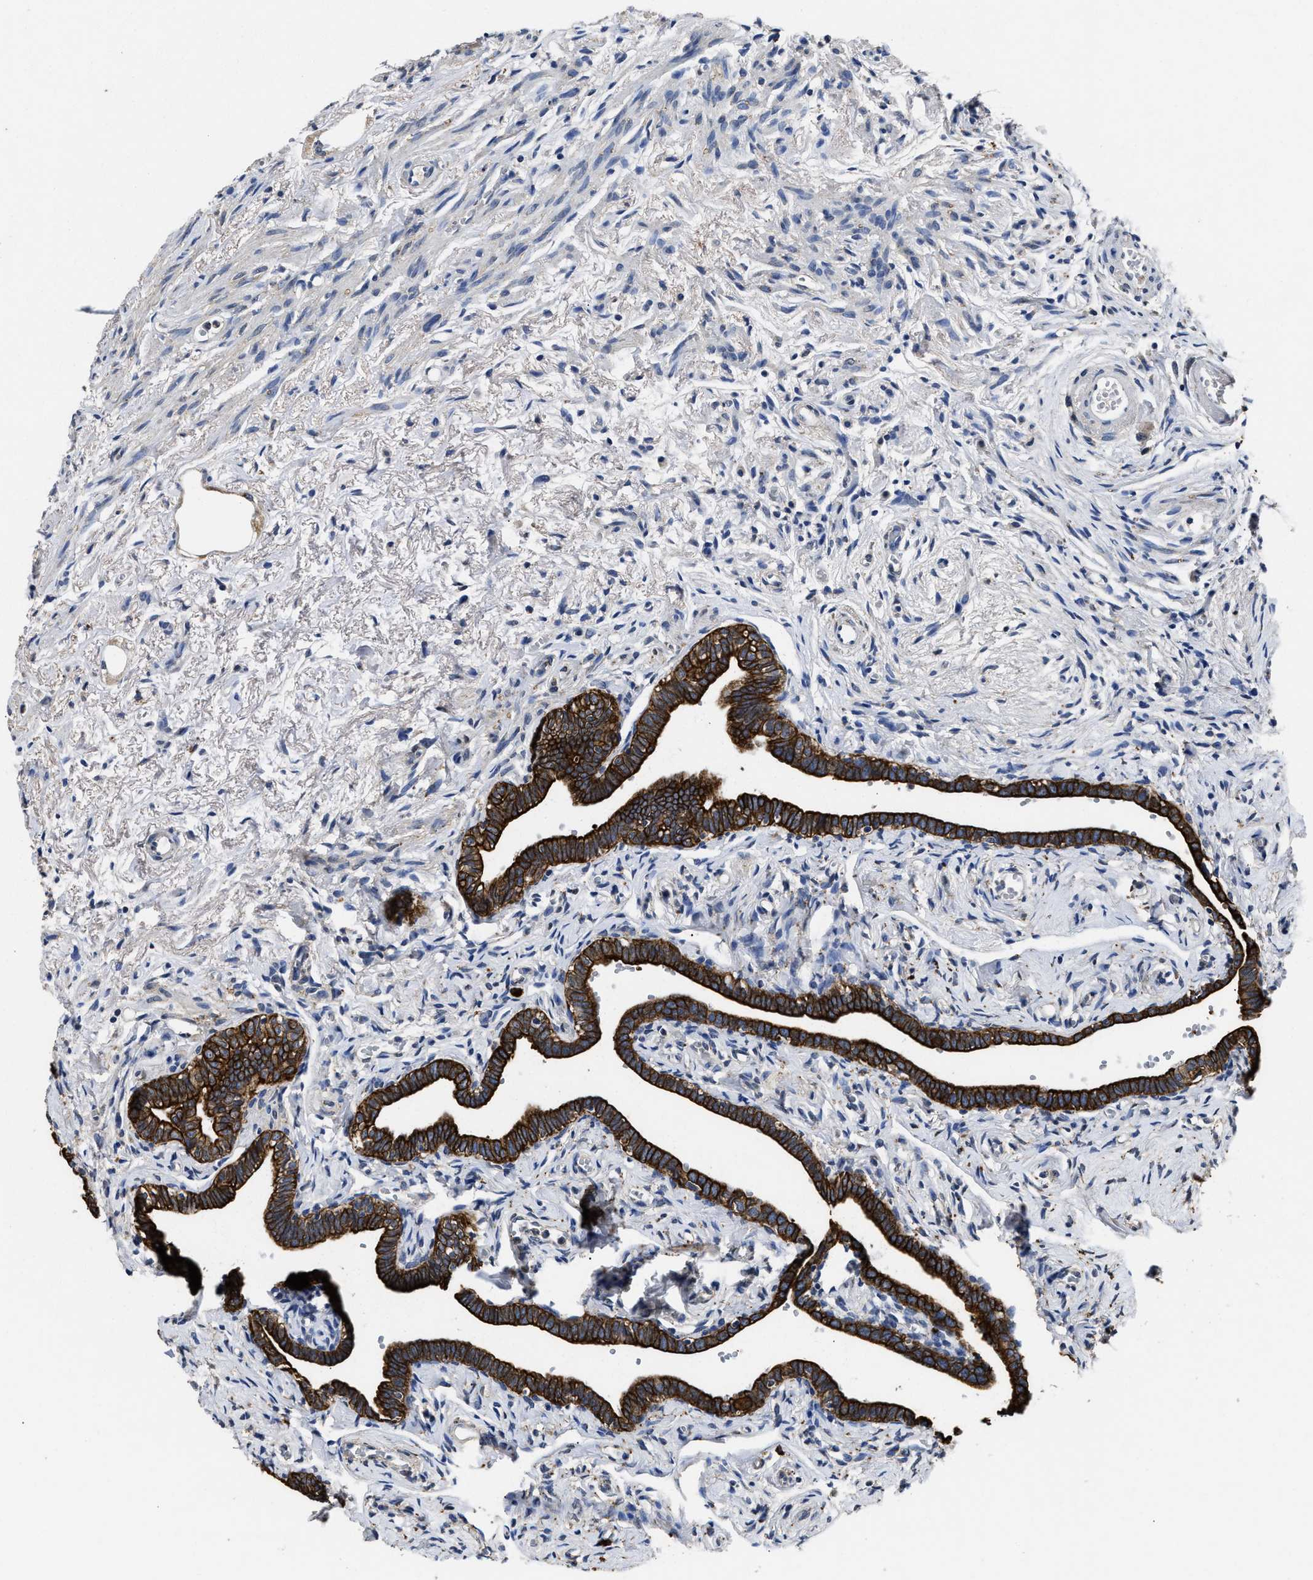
{"staining": {"intensity": "strong", "quantity": ">75%", "location": "cytoplasmic/membranous"}, "tissue": "fallopian tube", "cell_type": "Glandular cells", "image_type": "normal", "snomed": [{"axis": "morphology", "description": "Normal tissue, NOS"}, {"axis": "topography", "description": "Fallopian tube"}], "caption": "High-power microscopy captured an immunohistochemistry histopathology image of benign fallopian tube, revealing strong cytoplasmic/membranous expression in approximately >75% of glandular cells. The staining was performed using DAB (3,3'-diaminobenzidine) to visualize the protein expression in brown, while the nuclei were stained in blue with hematoxylin (Magnification: 20x).", "gene": "CTNNA1", "patient": {"sex": "female", "age": 71}}